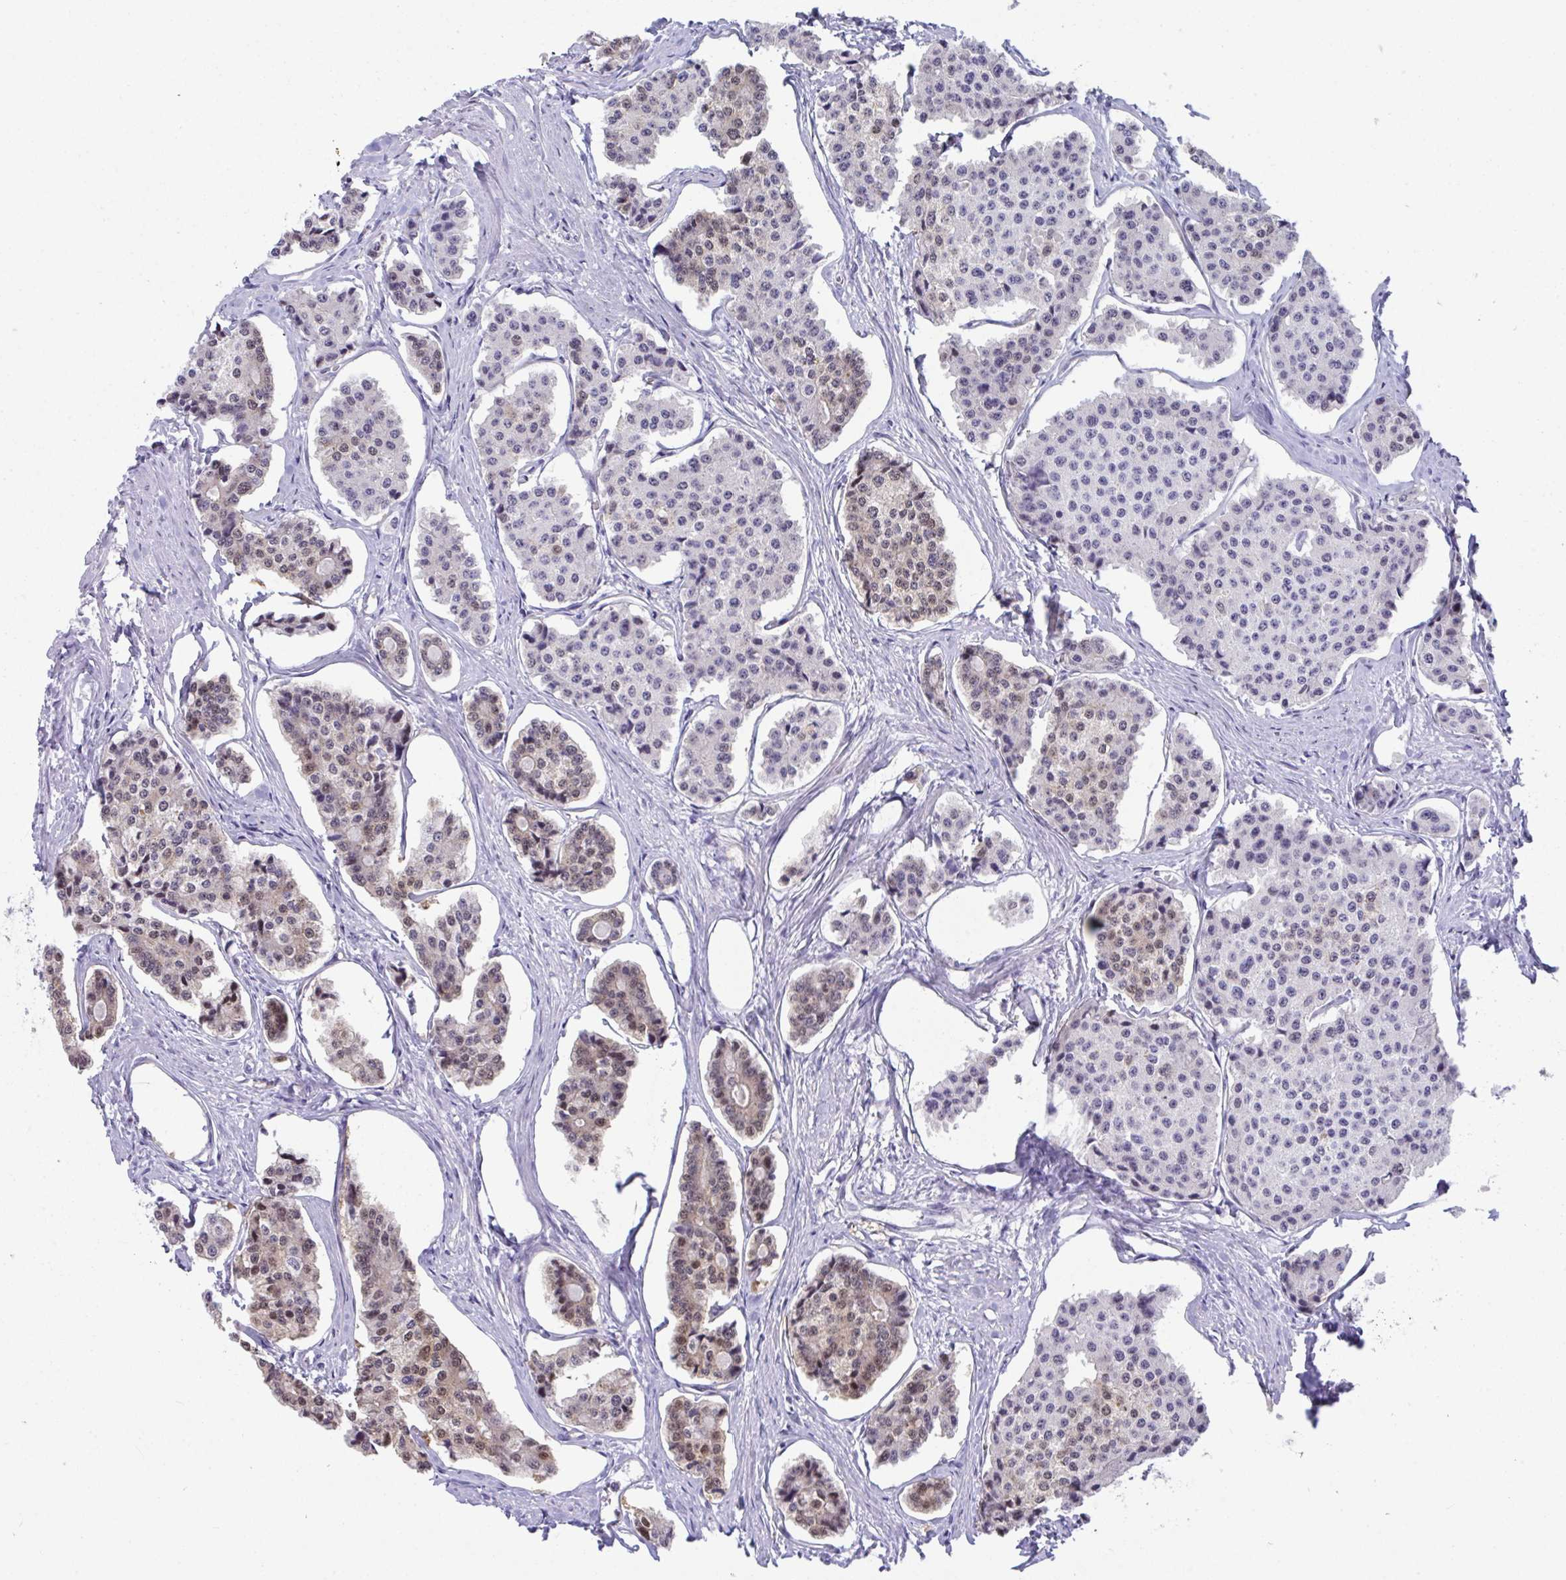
{"staining": {"intensity": "moderate", "quantity": "<25%", "location": "nuclear"}, "tissue": "carcinoid", "cell_type": "Tumor cells", "image_type": "cancer", "snomed": [{"axis": "morphology", "description": "Carcinoid, malignant, NOS"}, {"axis": "topography", "description": "Small intestine"}], "caption": "Carcinoid stained with a protein marker displays moderate staining in tumor cells.", "gene": "CDK13", "patient": {"sex": "female", "age": 65}}